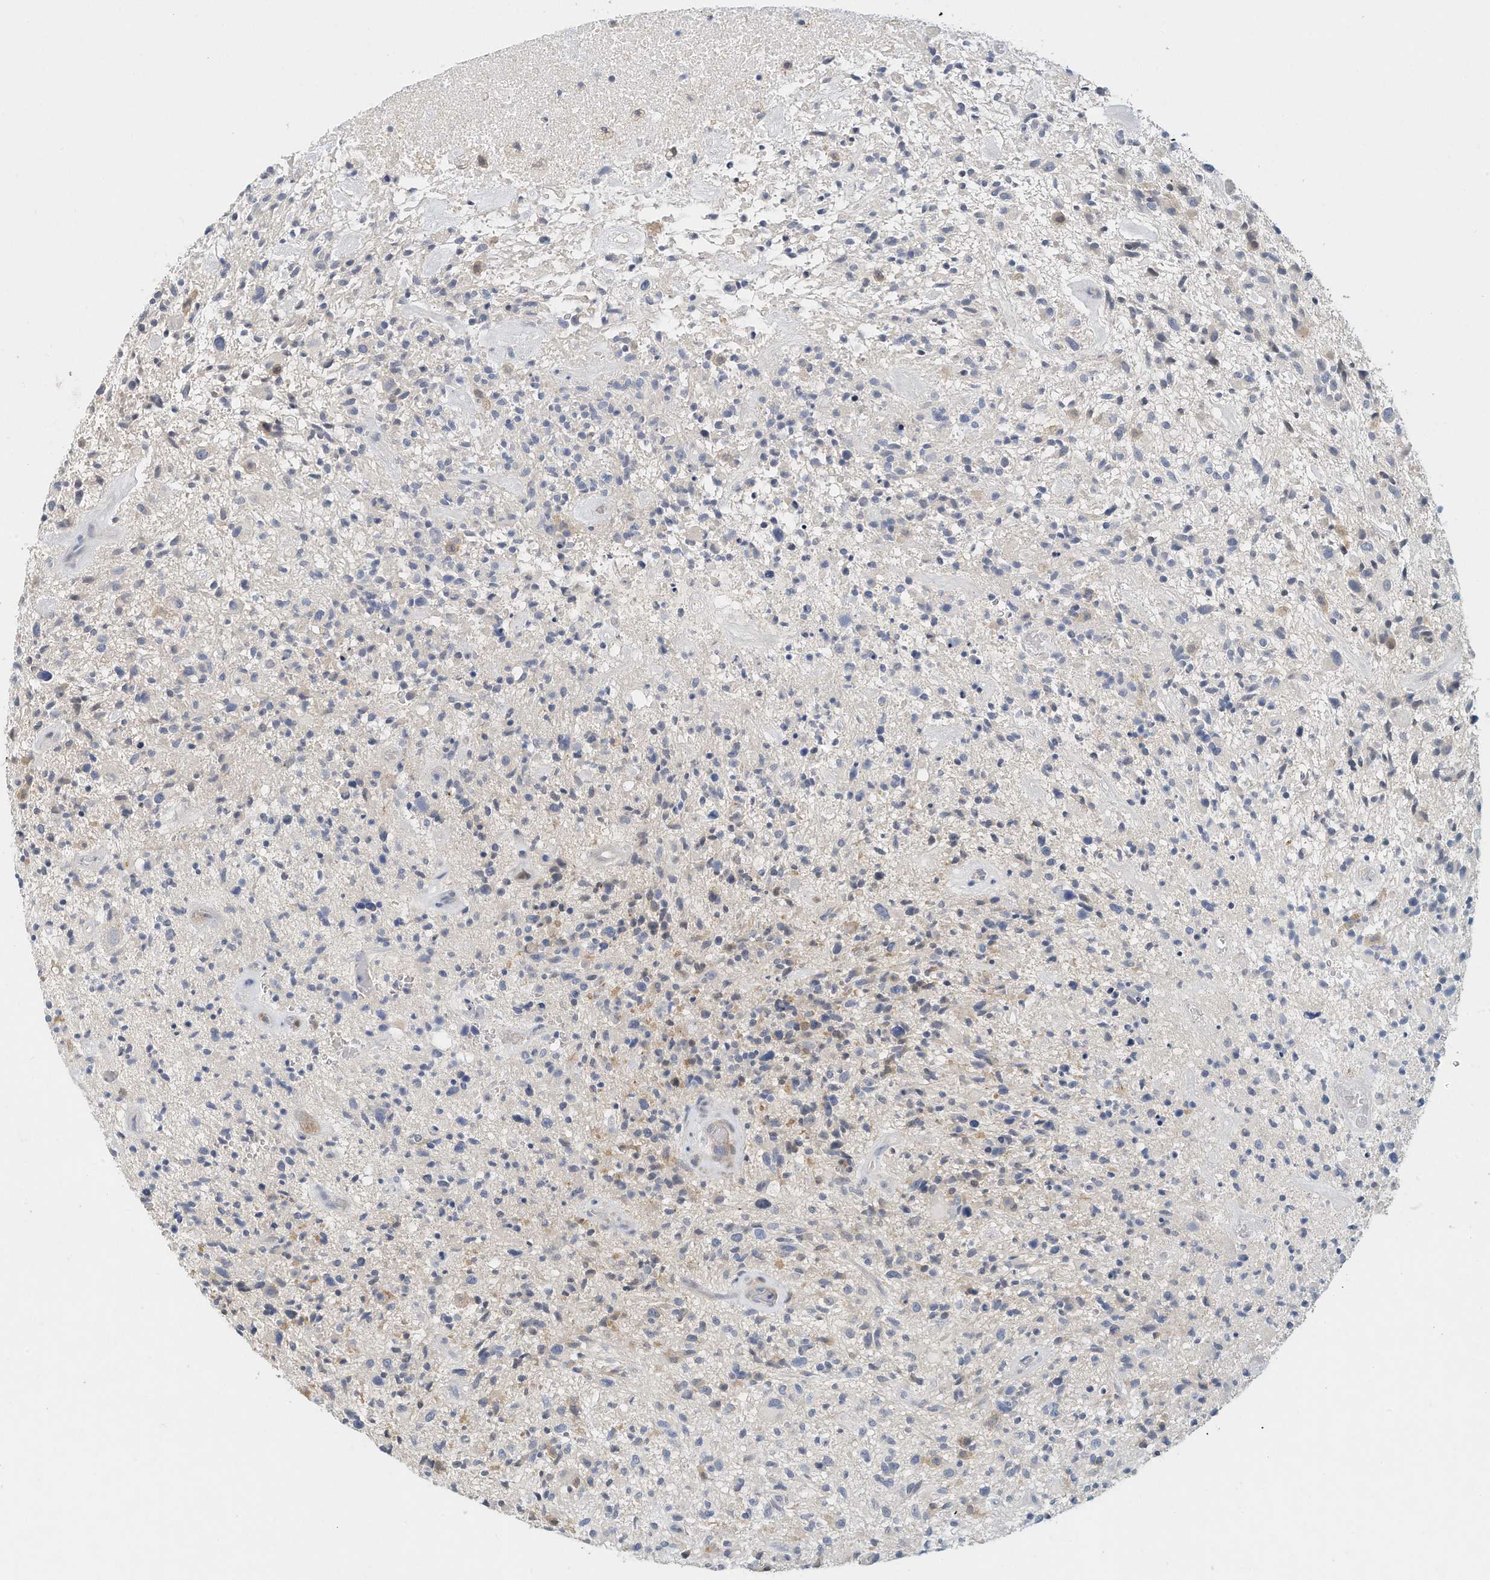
{"staining": {"intensity": "negative", "quantity": "none", "location": "none"}, "tissue": "glioma", "cell_type": "Tumor cells", "image_type": "cancer", "snomed": [{"axis": "morphology", "description": "Glioma, malignant, High grade"}, {"axis": "topography", "description": "Brain"}], "caption": "Histopathology image shows no protein positivity in tumor cells of glioma tissue.", "gene": "MICAL1", "patient": {"sex": "male", "age": 47}}